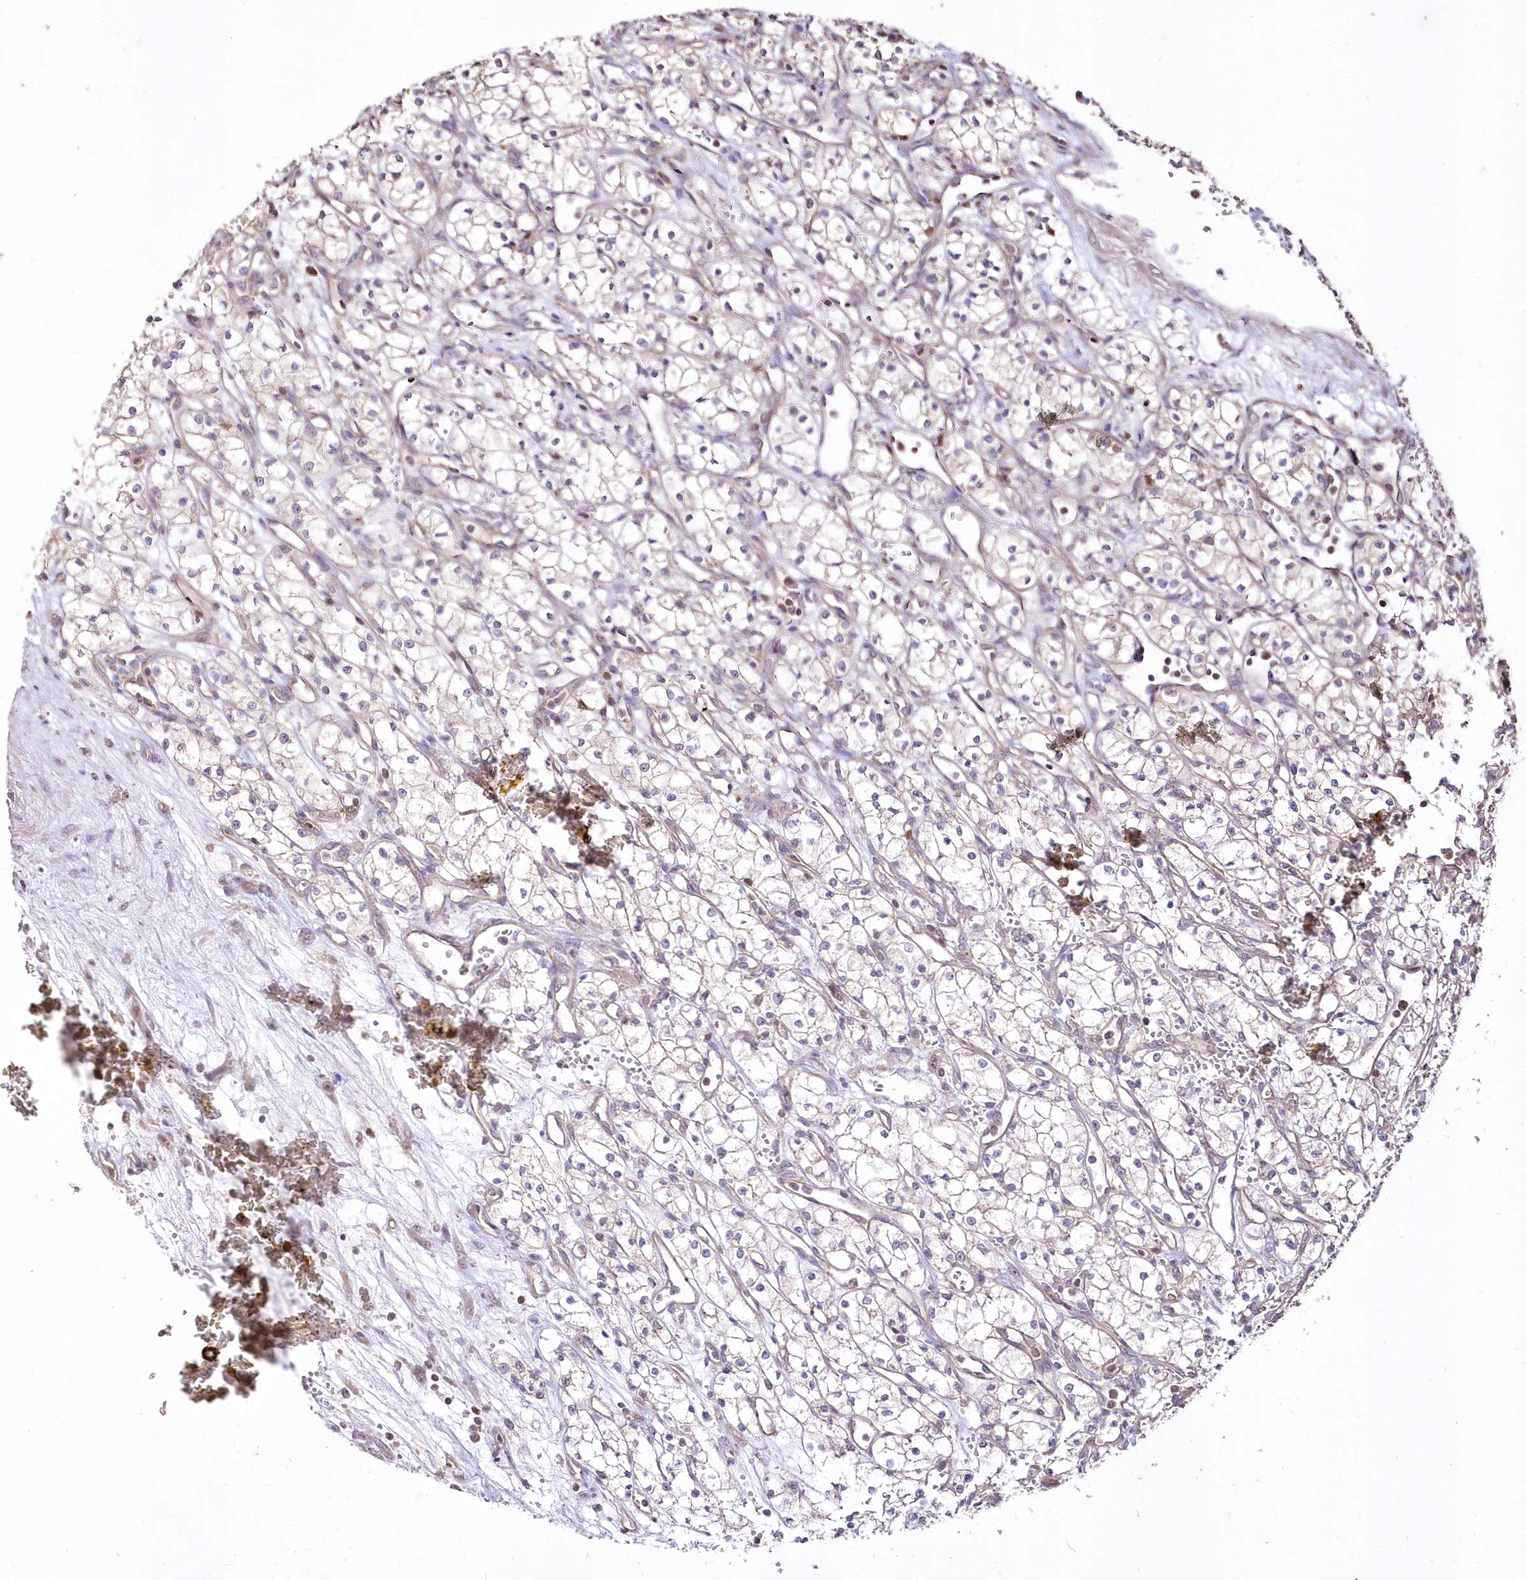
{"staining": {"intensity": "weak", "quantity": "<25%", "location": "cytoplasmic/membranous"}, "tissue": "renal cancer", "cell_type": "Tumor cells", "image_type": "cancer", "snomed": [{"axis": "morphology", "description": "Adenocarcinoma, NOS"}, {"axis": "topography", "description": "Kidney"}], "caption": "Micrograph shows no protein expression in tumor cells of renal cancer (adenocarcinoma) tissue.", "gene": "STK17B", "patient": {"sex": "male", "age": 59}}